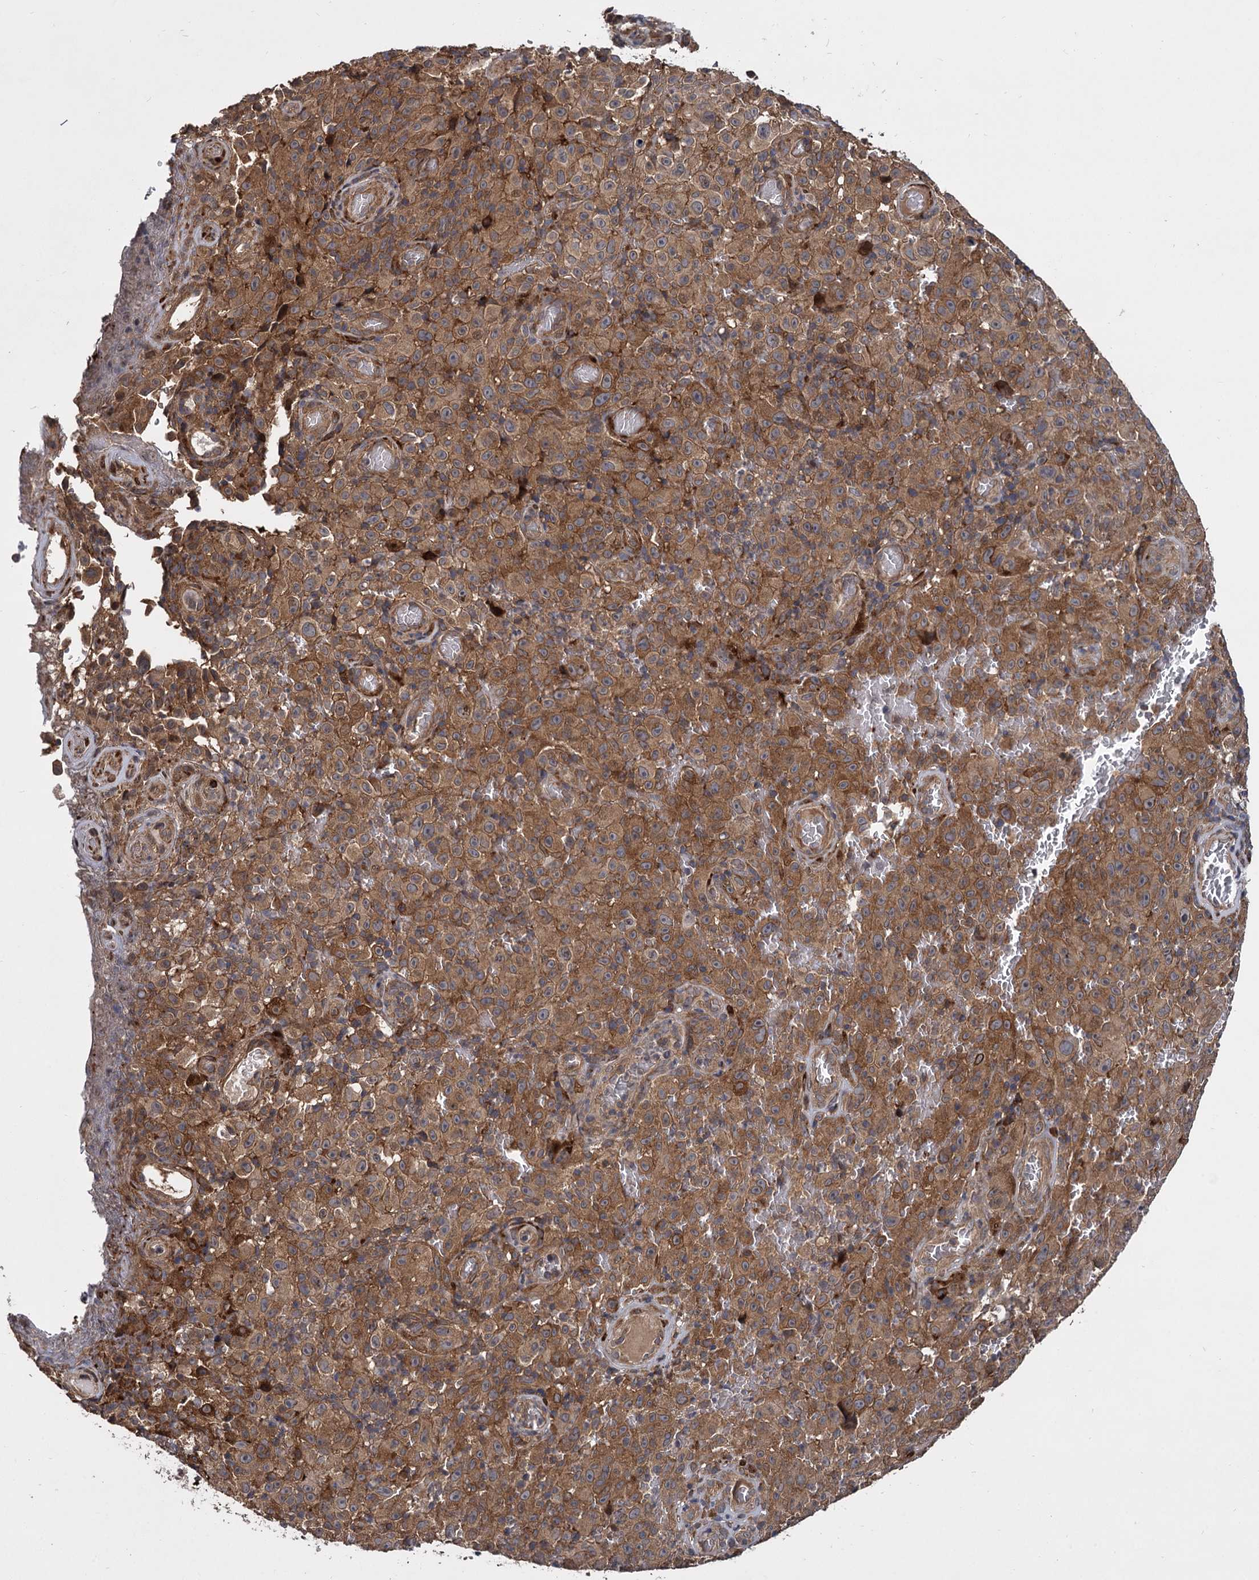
{"staining": {"intensity": "strong", "quantity": ">75%", "location": "cytoplasmic/membranous"}, "tissue": "melanoma", "cell_type": "Tumor cells", "image_type": "cancer", "snomed": [{"axis": "morphology", "description": "Malignant melanoma, NOS"}, {"axis": "topography", "description": "Skin"}], "caption": "An IHC photomicrograph of neoplastic tissue is shown. Protein staining in brown shows strong cytoplasmic/membranous positivity in malignant melanoma within tumor cells.", "gene": "INPPL1", "patient": {"sex": "female", "age": 82}}